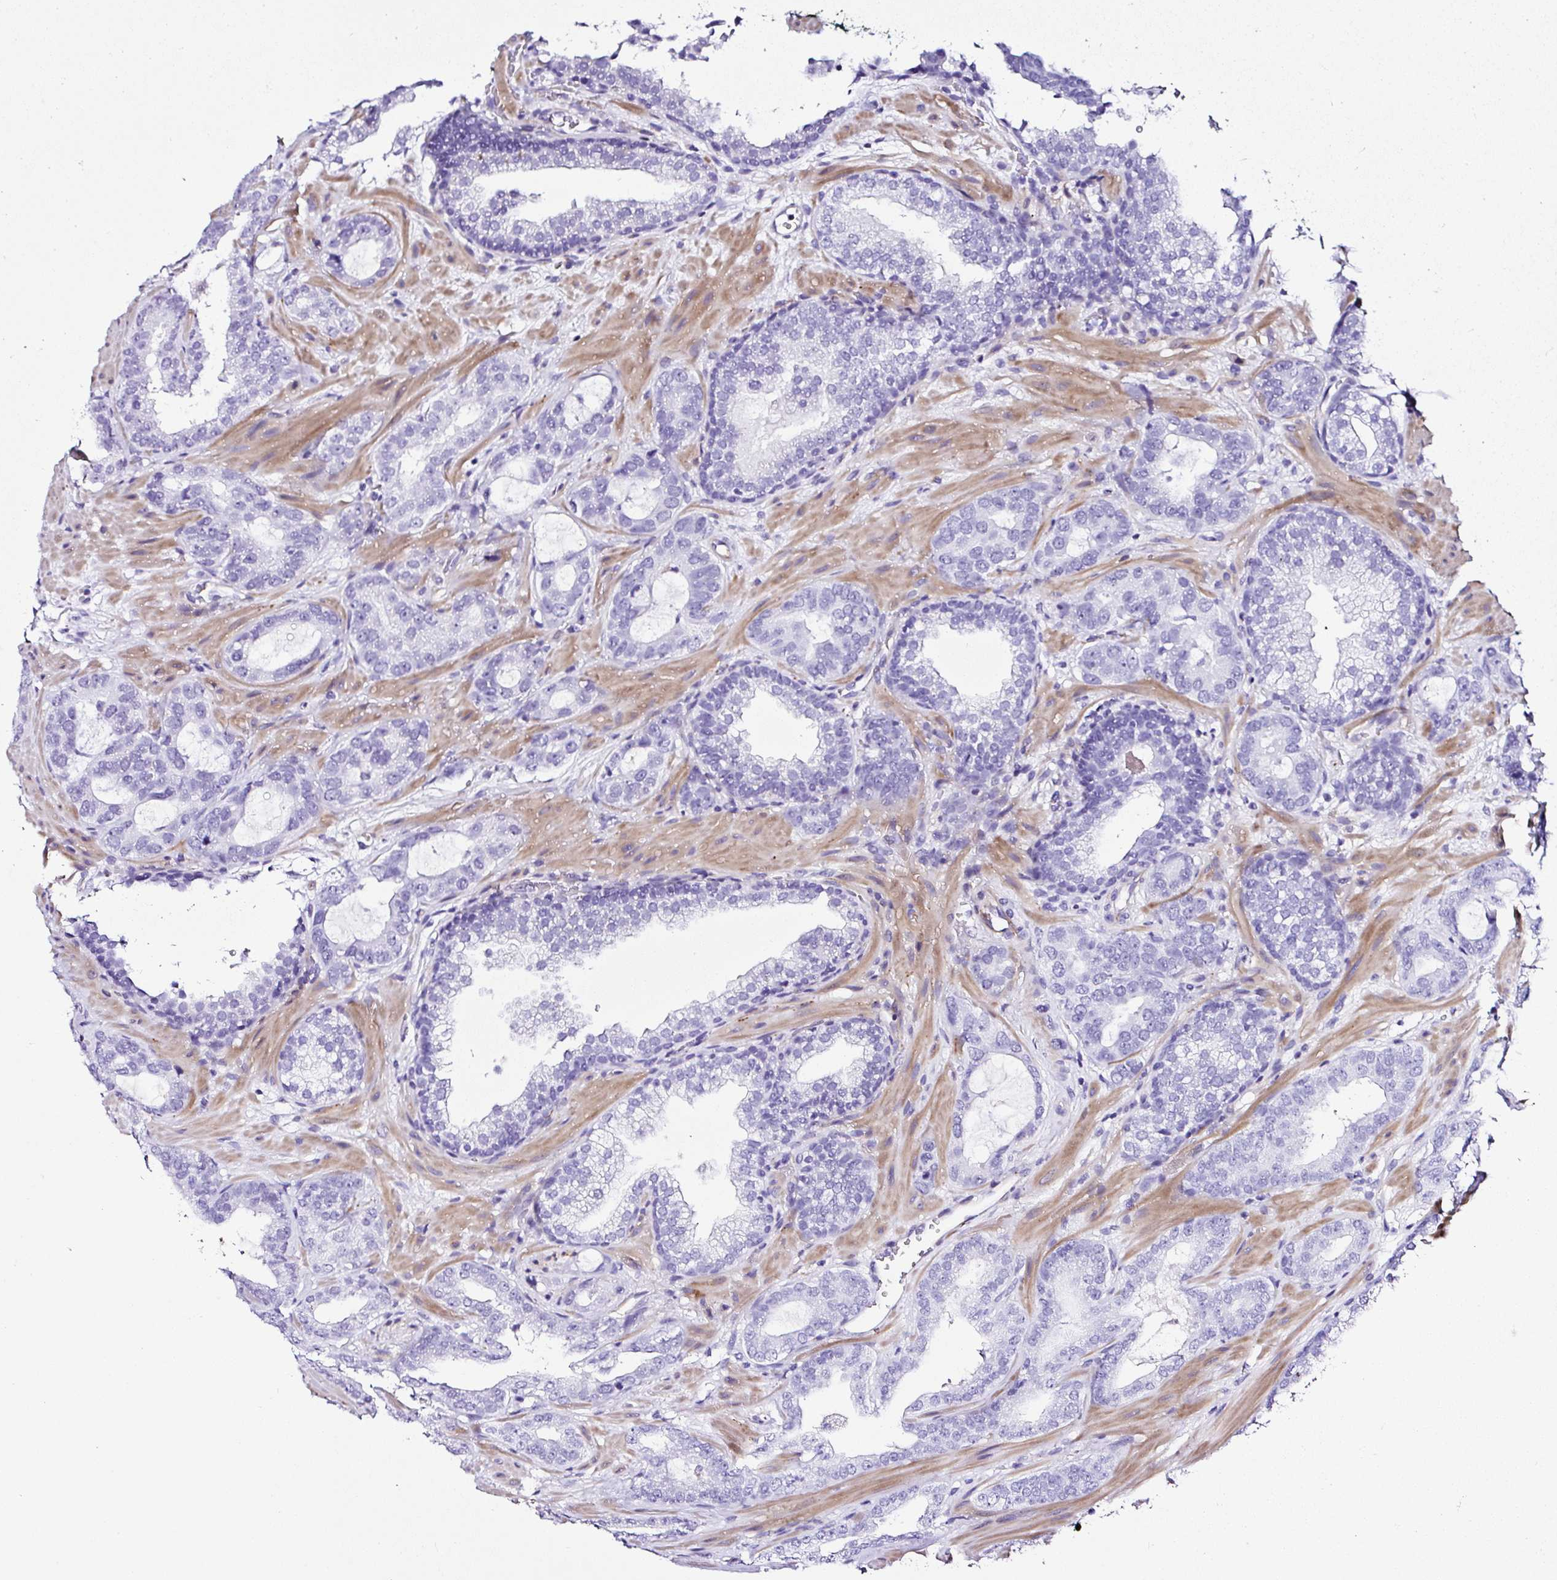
{"staining": {"intensity": "negative", "quantity": "none", "location": "none"}, "tissue": "prostate cancer", "cell_type": "Tumor cells", "image_type": "cancer", "snomed": [{"axis": "morphology", "description": "Adenocarcinoma, Low grade"}, {"axis": "topography", "description": "Prostate"}], "caption": "Immunohistochemical staining of prostate low-grade adenocarcinoma exhibits no significant positivity in tumor cells.", "gene": "DEPDC5", "patient": {"sex": "male", "age": 62}}